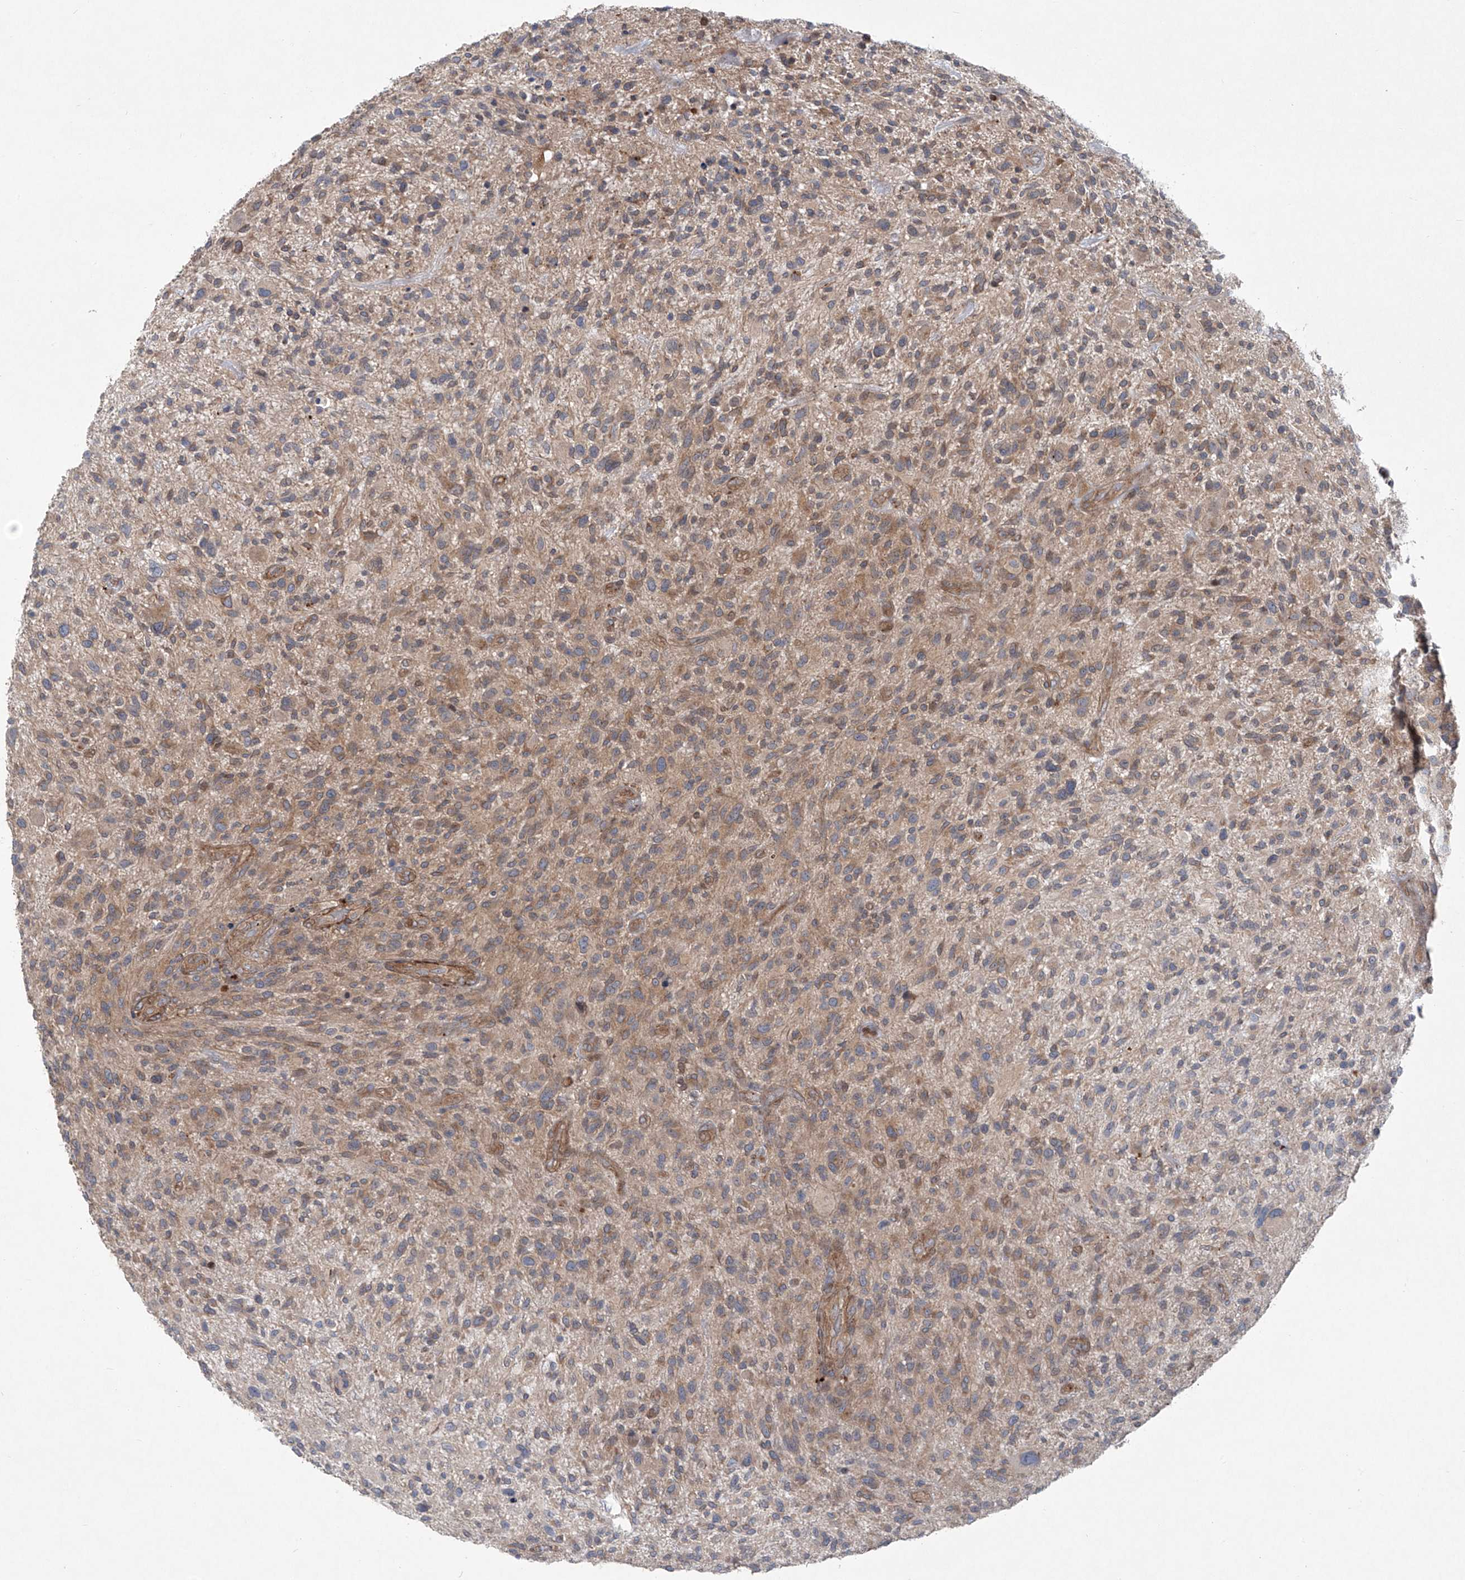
{"staining": {"intensity": "moderate", "quantity": "25%-75%", "location": "cytoplasmic/membranous"}, "tissue": "glioma", "cell_type": "Tumor cells", "image_type": "cancer", "snomed": [{"axis": "morphology", "description": "Glioma, malignant, High grade"}, {"axis": "topography", "description": "Brain"}], "caption": "Tumor cells display medium levels of moderate cytoplasmic/membranous positivity in approximately 25%-75% of cells in glioma.", "gene": "KLC4", "patient": {"sex": "male", "age": 47}}